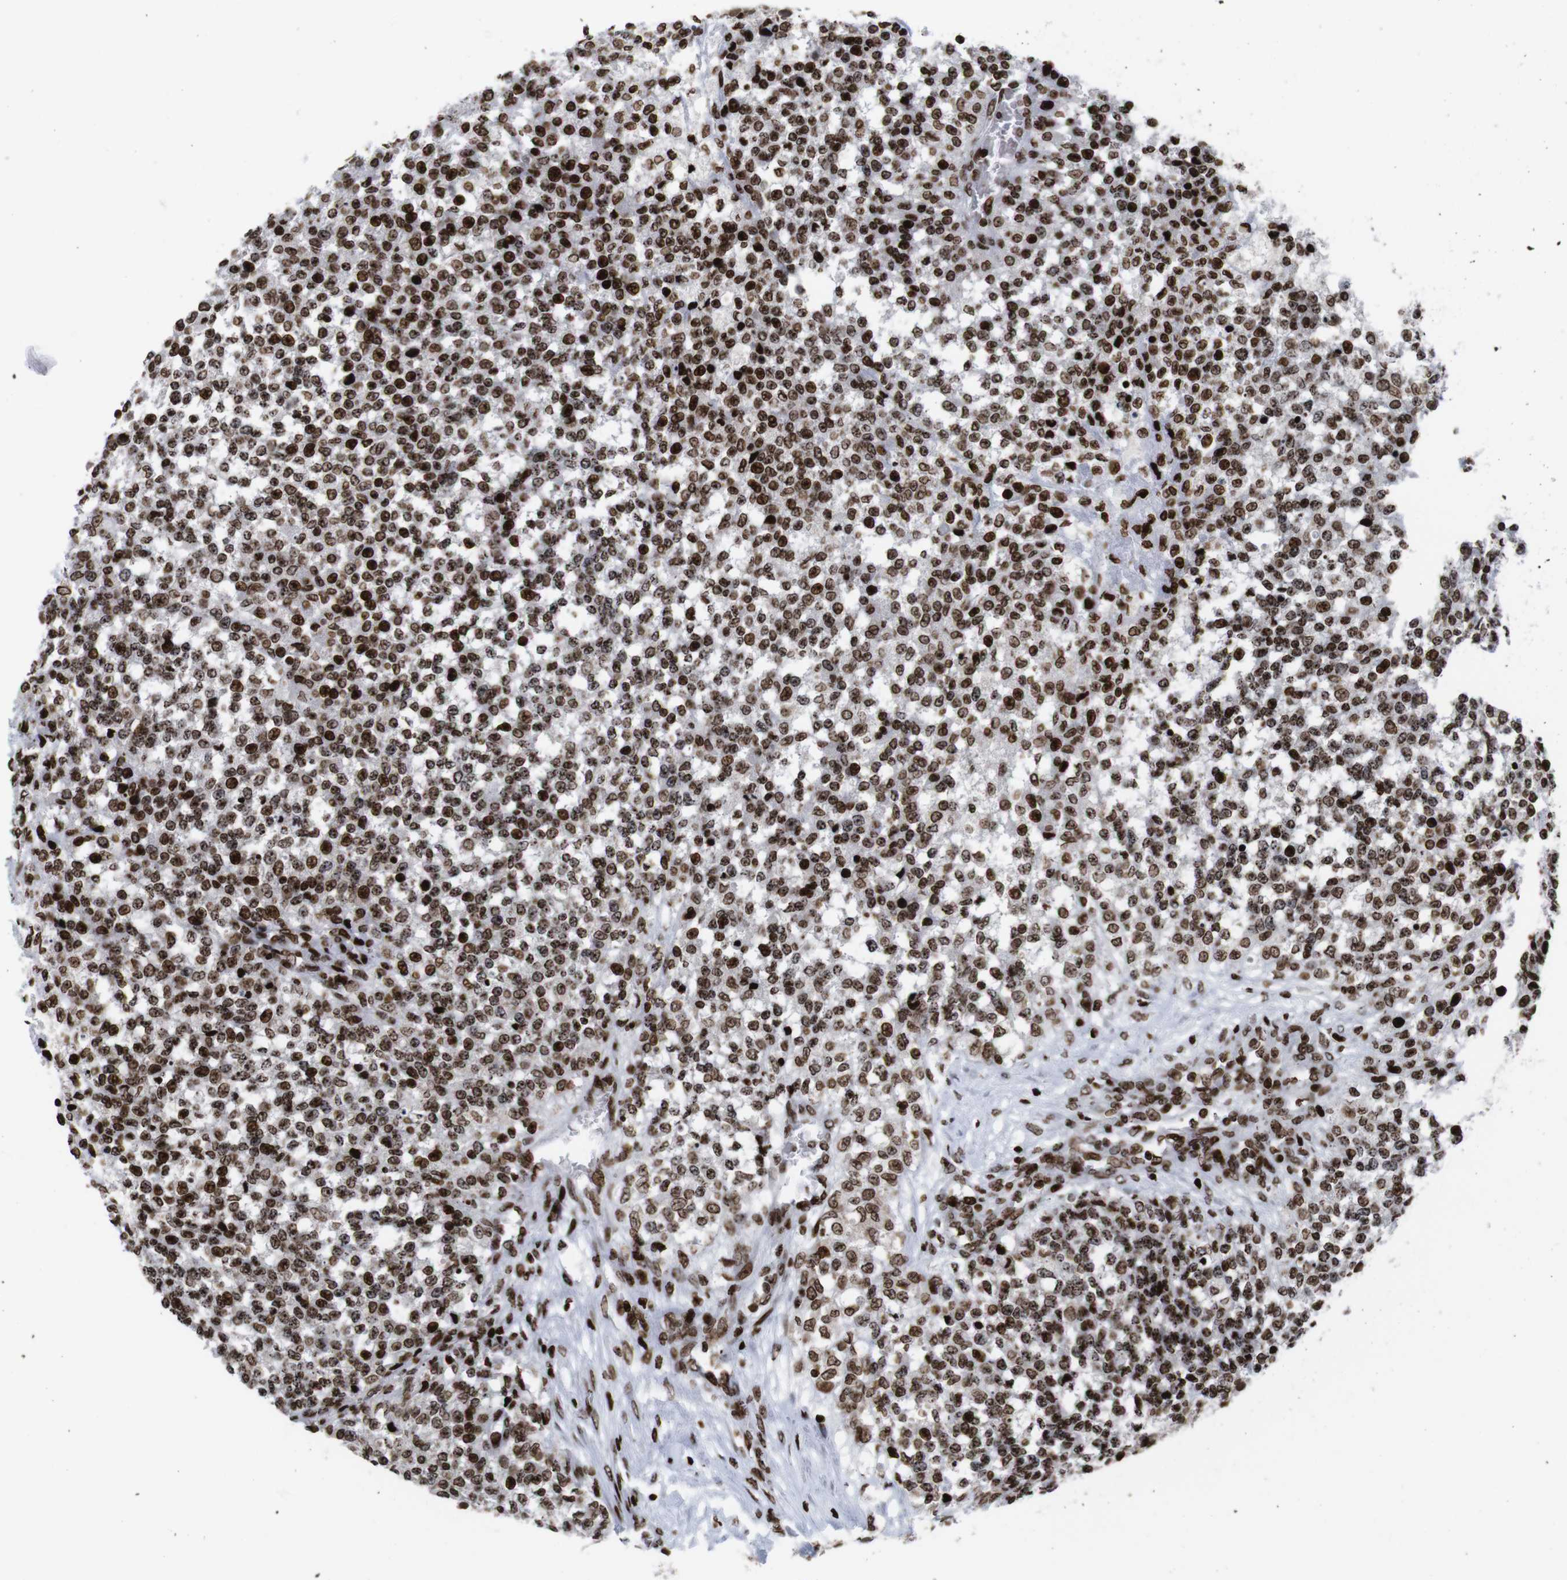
{"staining": {"intensity": "strong", "quantity": ">75%", "location": "cytoplasmic/membranous,nuclear"}, "tissue": "testis cancer", "cell_type": "Tumor cells", "image_type": "cancer", "snomed": [{"axis": "morphology", "description": "Seminoma, NOS"}, {"axis": "topography", "description": "Testis"}], "caption": "Immunohistochemical staining of testis cancer shows high levels of strong cytoplasmic/membranous and nuclear expression in approximately >75% of tumor cells.", "gene": "H1-4", "patient": {"sex": "male", "age": 59}}